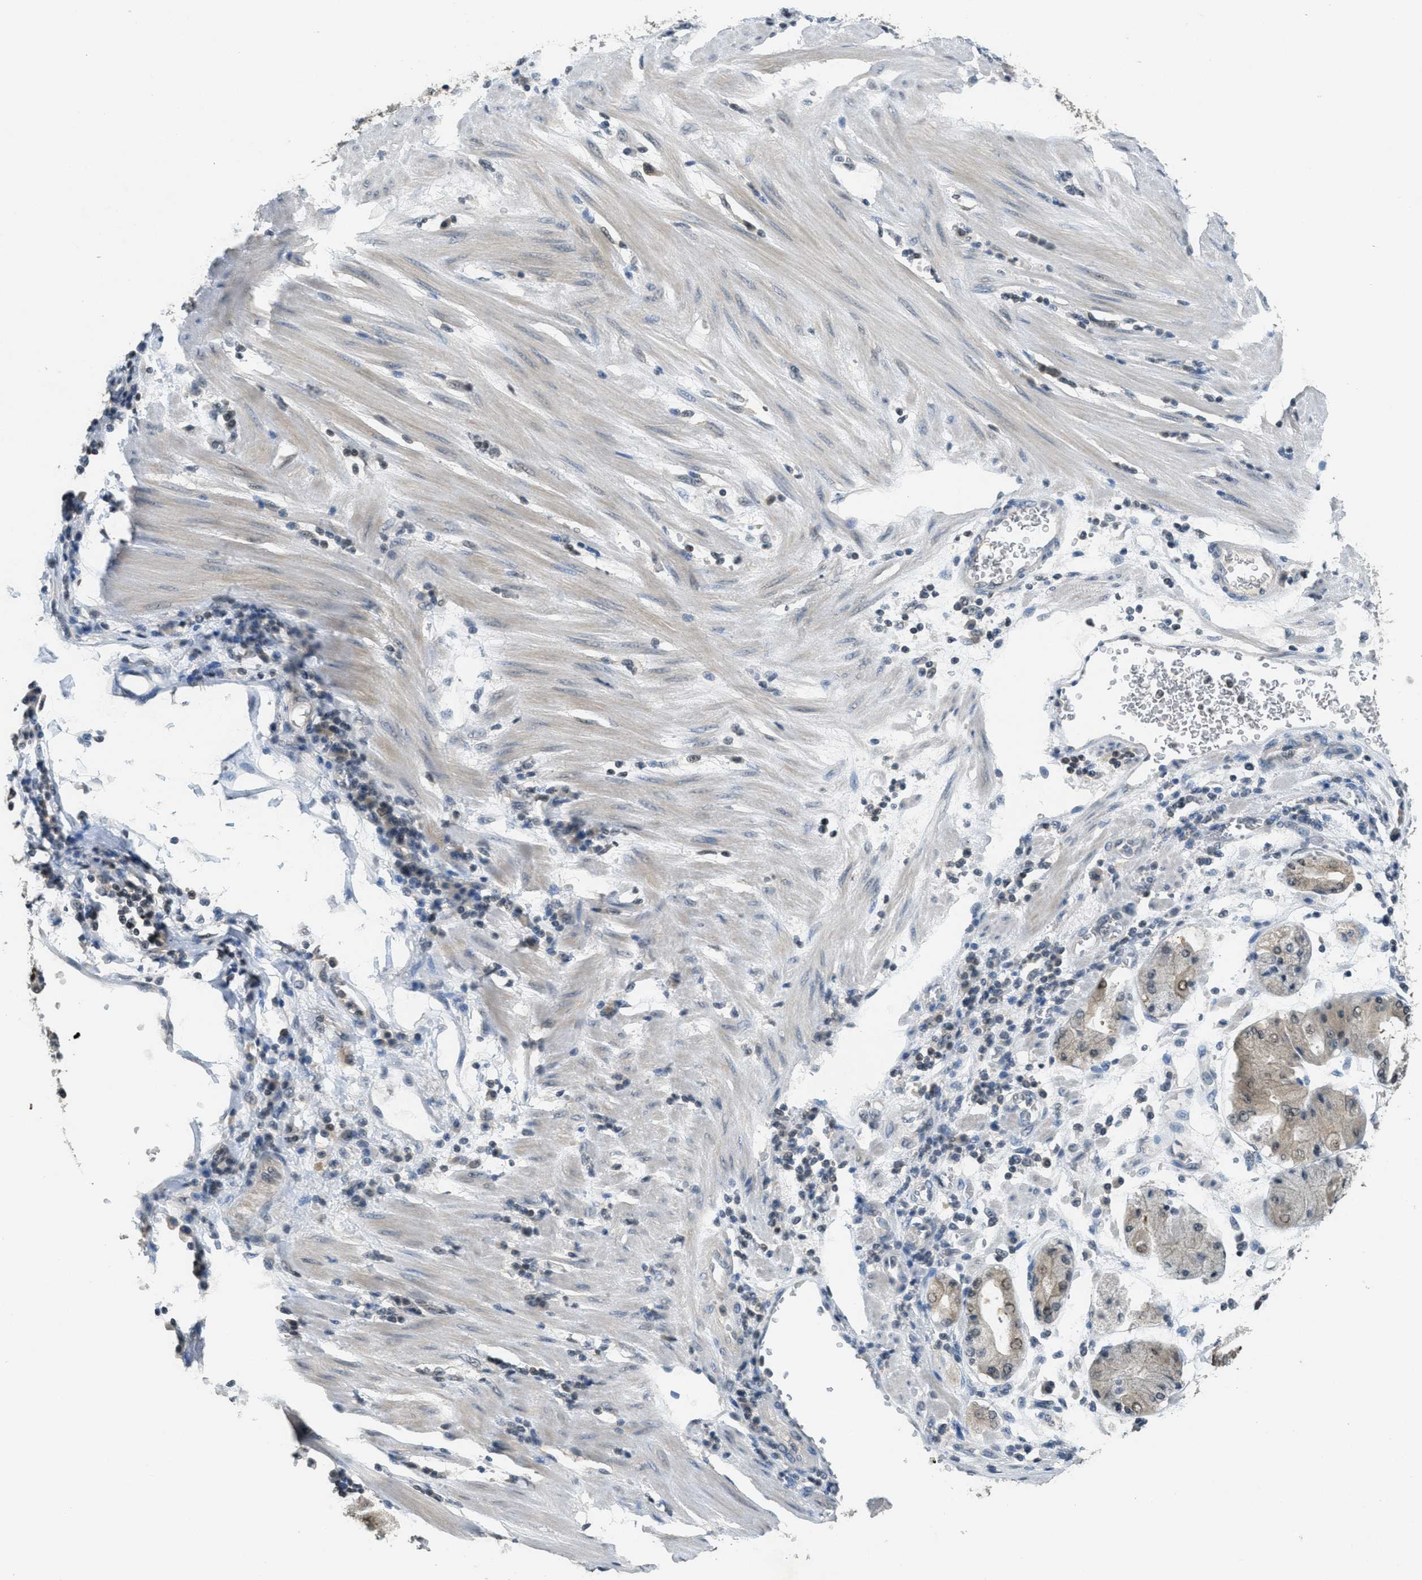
{"staining": {"intensity": "weak", "quantity": "<25%", "location": "nuclear"}, "tissue": "stomach cancer", "cell_type": "Tumor cells", "image_type": "cancer", "snomed": [{"axis": "morphology", "description": "Normal tissue, NOS"}, {"axis": "morphology", "description": "Adenocarcinoma, NOS"}, {"axis": "topography", "description": "Stomach, upper"}, {"axis": "topography", "description": "Stomach"}], "caption": "Immunohistochemical staining of human stomach adenocarcinoma shows no significant positivity in tumor cells.", "gene": "DNAJB1", "patient": {"sex": "male", "age": 59}}